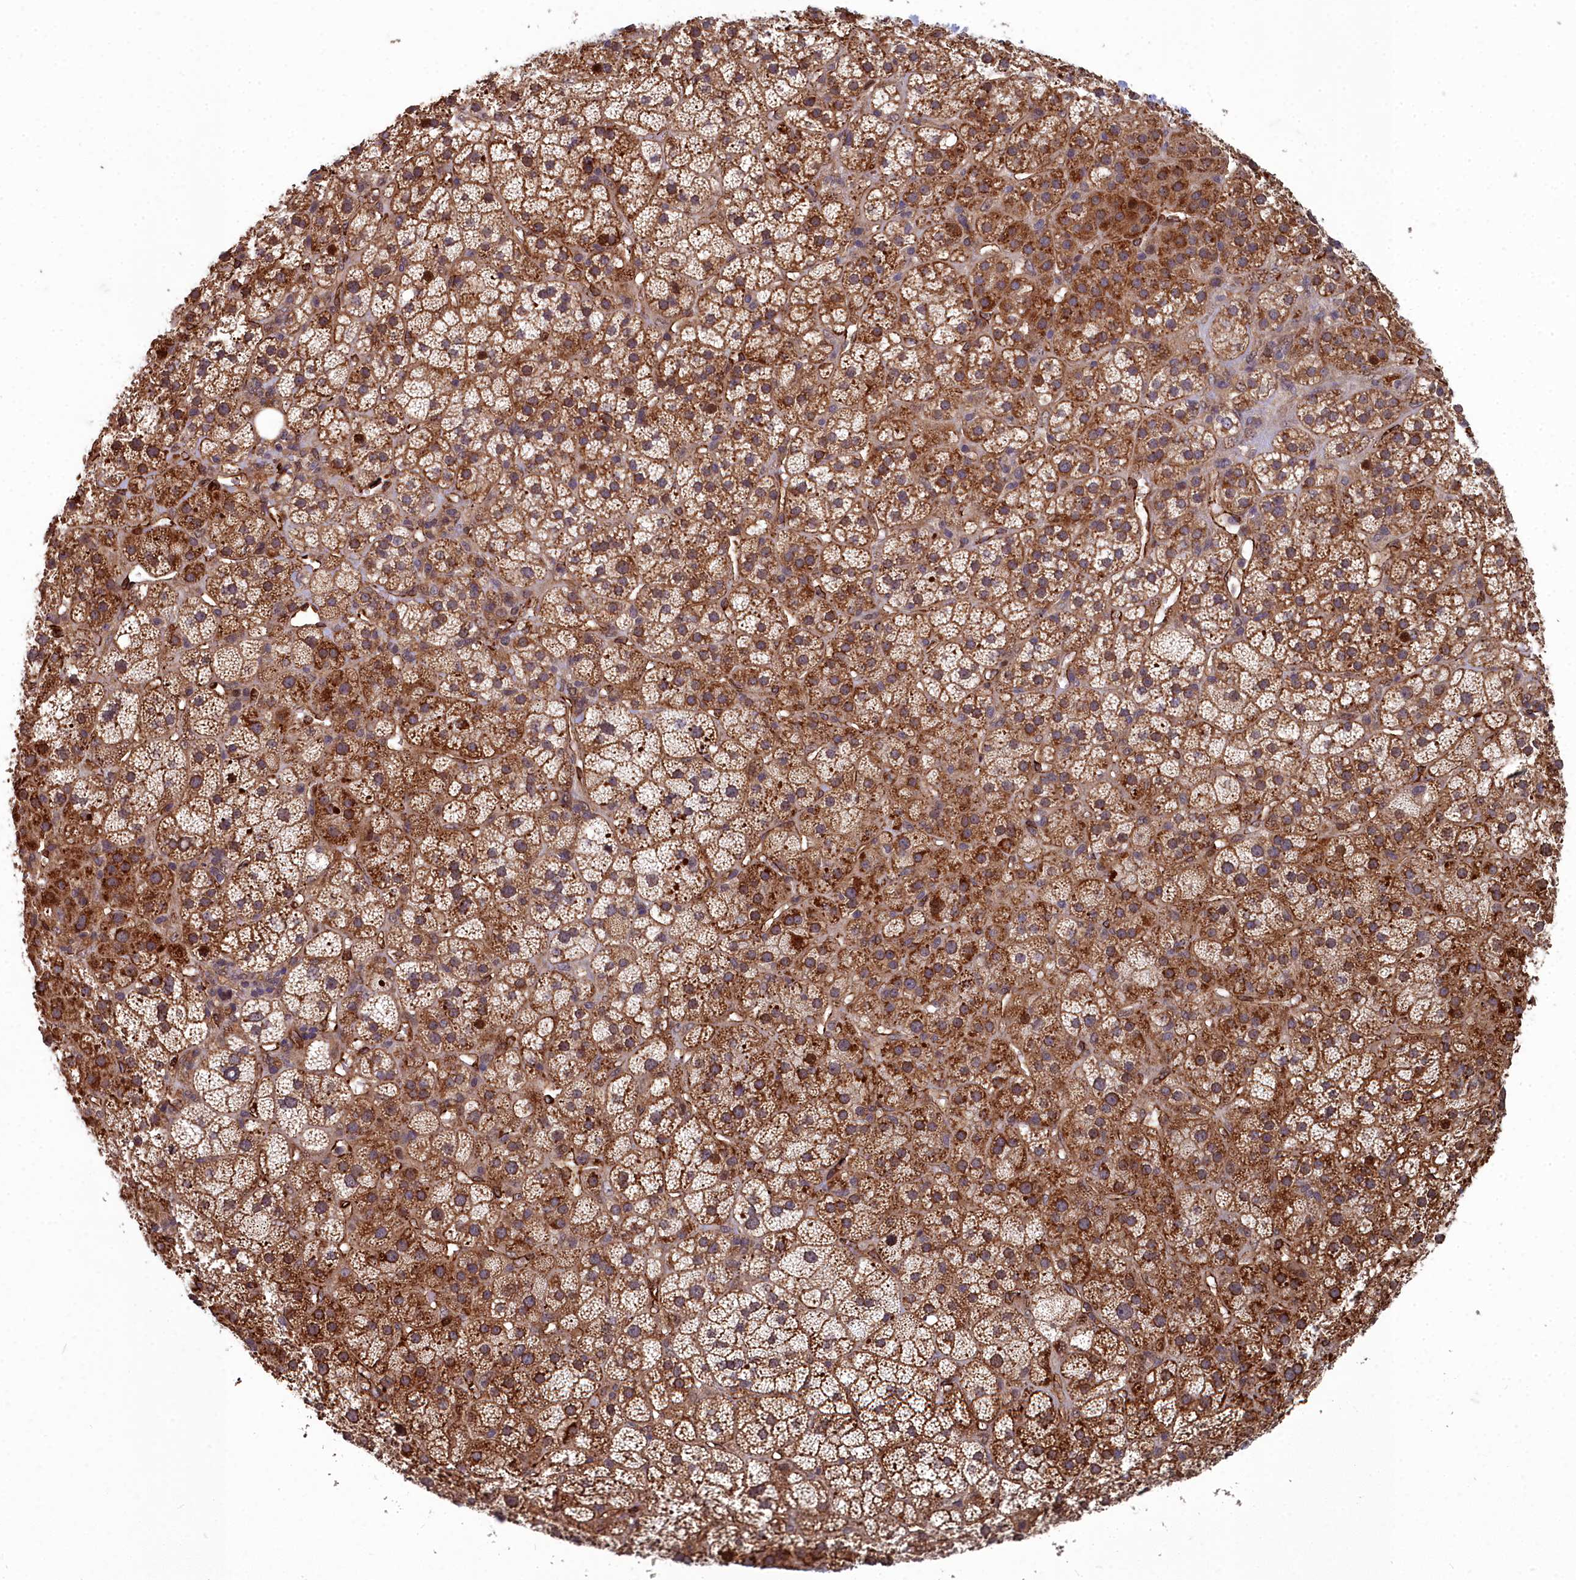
{"staining": {"intensity": "strong", "quantity": "25%-75%", "location": "cytoplasmic/membranous"}, "tissue": "adrenal gland", "cell_type": "Glandular cells", "image_type": "normal", "snomed": [{"axis": "morphology", "description": "Normal tissue, NOS"}, {"axis": "topography", "description": "Adrenal gland"}], "caption": "High-power microscopy captured an IHC micrograph of benign adrenal gland, revealing strong cytoplasmic/membranous positivity in approximately 25%-75% of glandular cells.", "gene": "TSPYL4", "patient": {"sex": "female", "age": 70}}